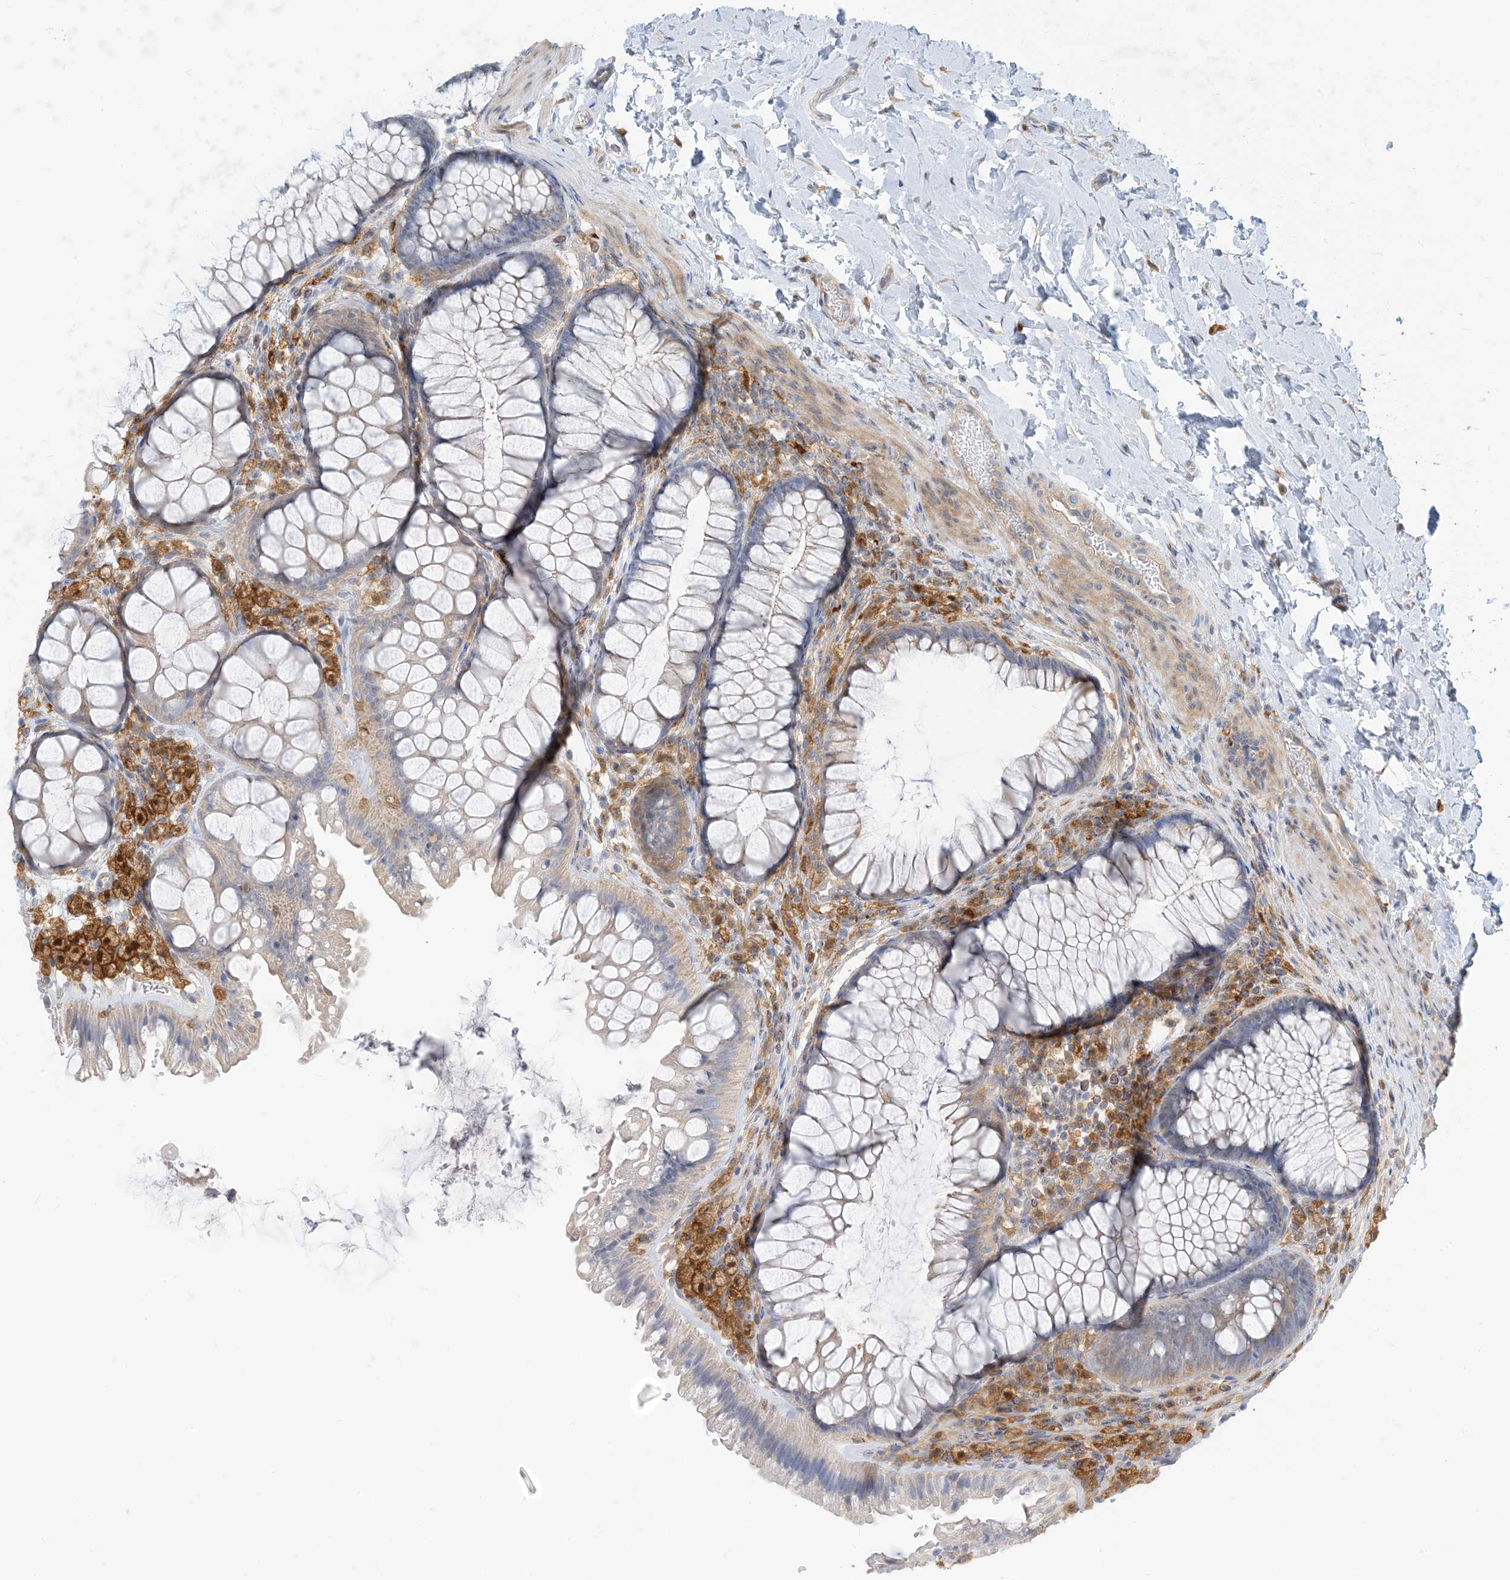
{"staining": {"intensity": "weak", "quantity": ">75%", "location": "cytoplasmic/membranous"}, "tissue": "colon", "cell_type": "Endothelial cells", "image_type": "normal", "snomed": [{"axis": "morphology", "description": "Normal tissue, NOS"}, {"axis": "topography", "description": "Colon"}], "caption": "IHC micrograph of benign colon: human colon stained using IHC demonstrates low levels of weak protein expression localized specifically in the cytoplasmic/membranous of endothelial cells, appearing as a cytoplasmic/membranous brown color.", "gene": "NAGK", "patient": {"sex": "female", "age": 62}}